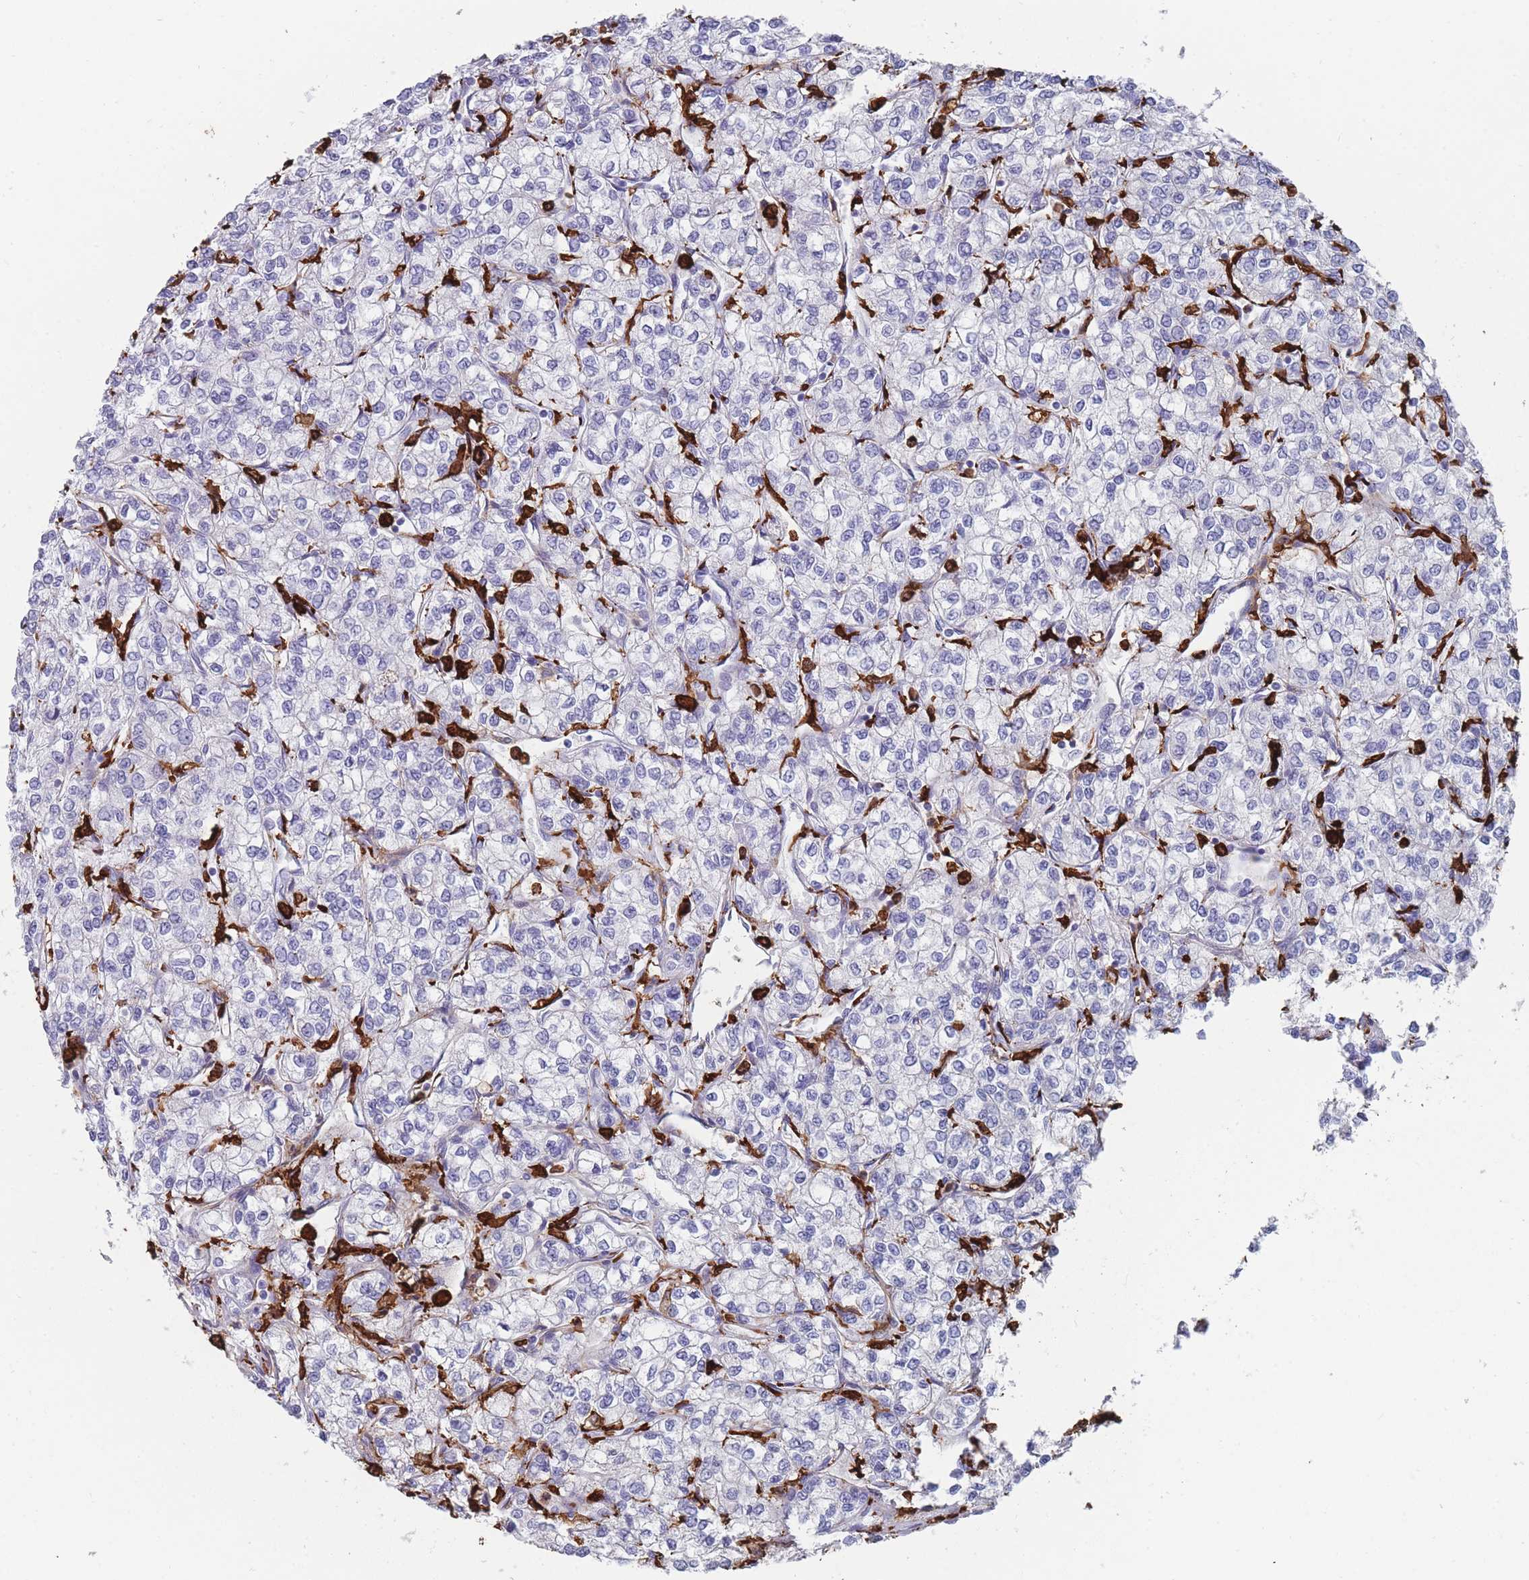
{"staining": {"intensity": "negative", "quantity": "none", "location": "none"}, "tissue": "renal cancer", "cell_type": "Tumor cells", "image_type": "cancer", "snomed": [{"axis": "morphology", "description": "Adenocarcinoma, NOS"}, {"axis": "topography", "description": "Kidney"}], "caption": "Tumor cells are negative for protein expression in human renal adenocarcinoma.", "gene": "AIF1", "patient": {"sex": "male", "age": 80}}